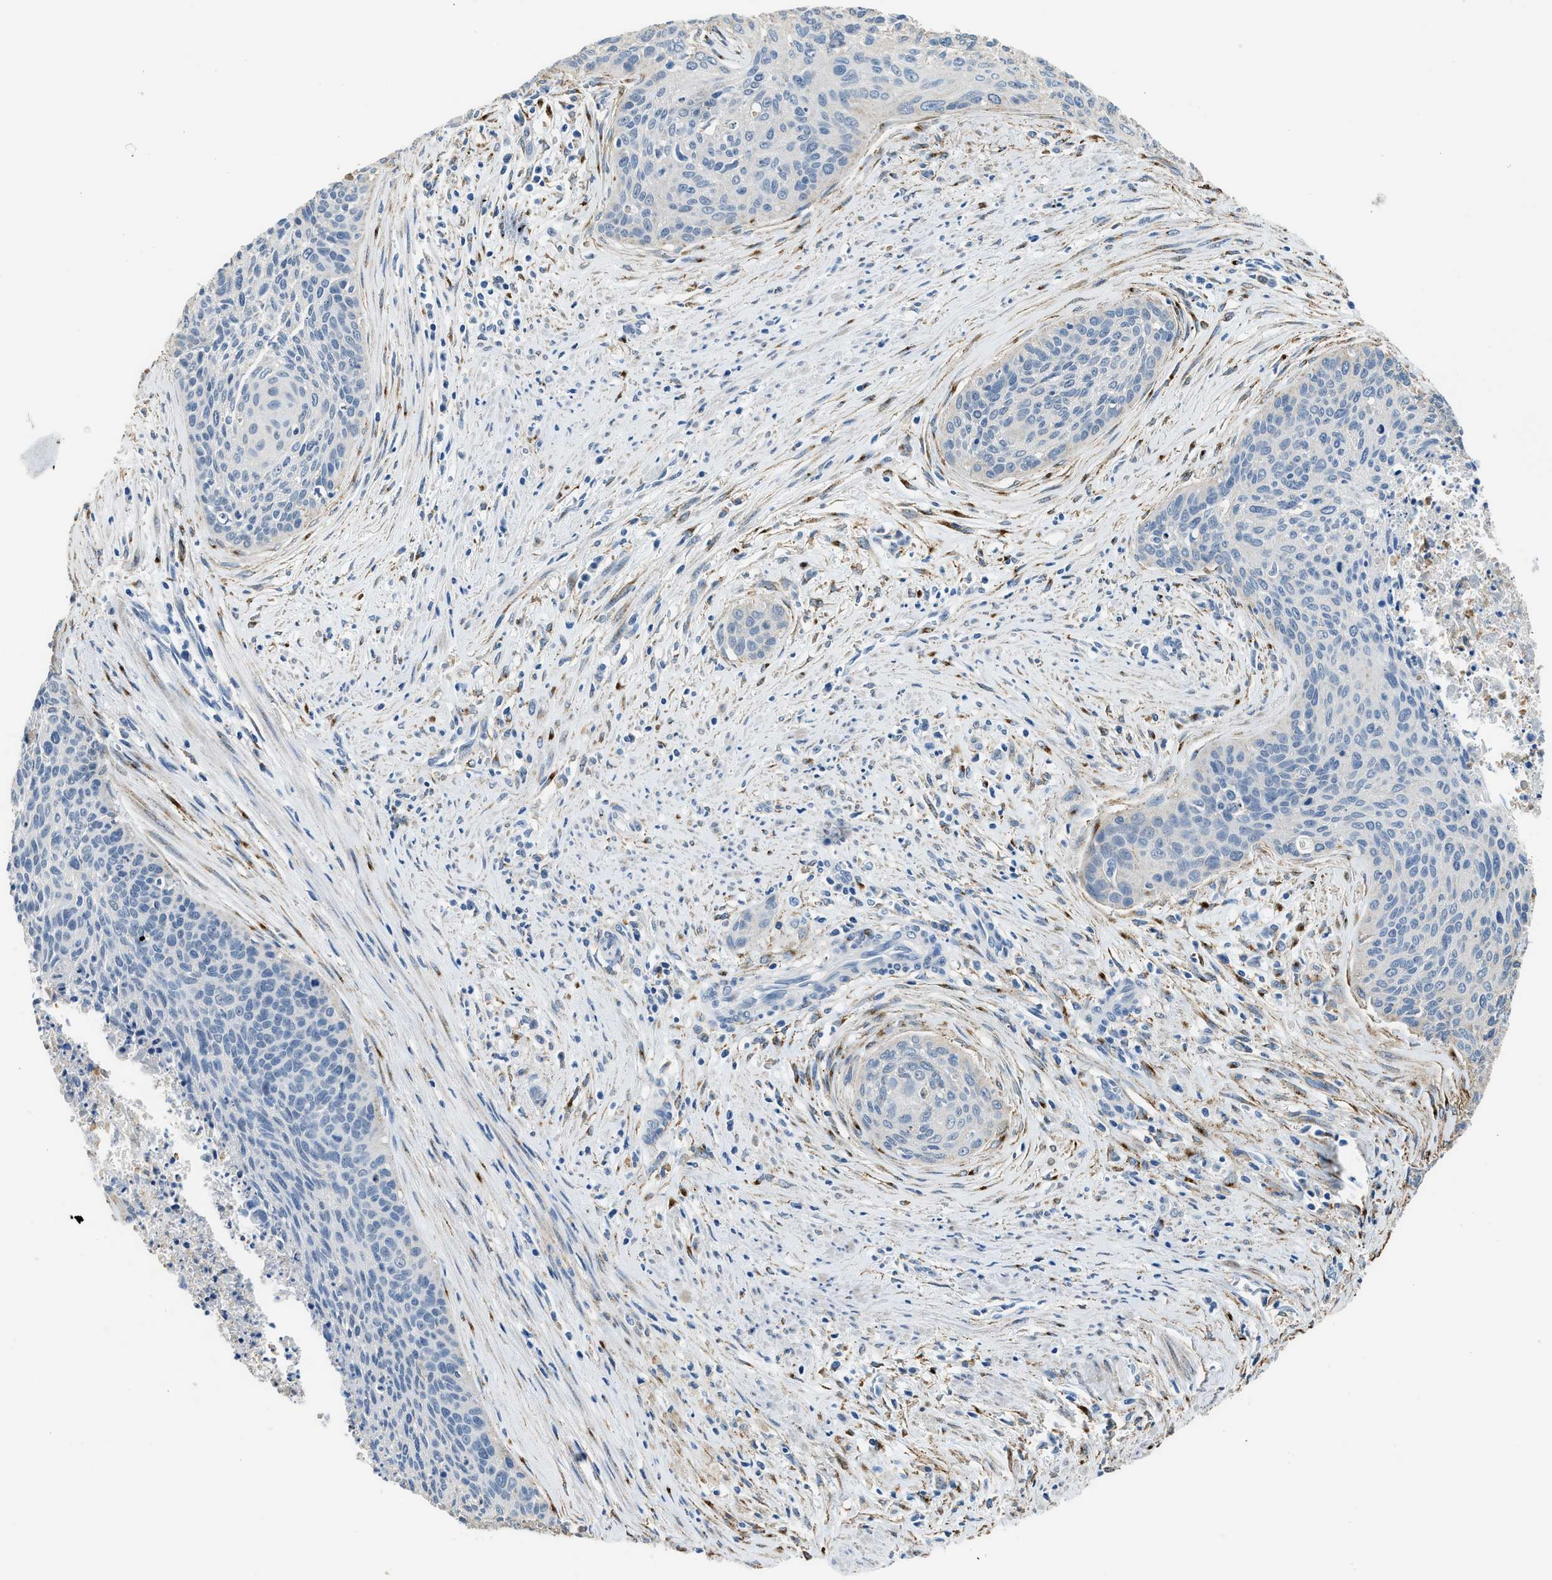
{"staining": {"intensity": "negative", "quantity": "none", "location": "none"}, "tissue": "cervical cancer", "cell_type": "Tumor cells", "image_type": "cancer", "snomed": [{"axis": "morphology", "description": "Squamous cell carcinoma, NOS"}, {"axis": "topography", "description": "Cervix"}], "caption": "Immunohistochemical staining of cervical cancer shows no significant positivity in tumor cells.", "gene": "LRP1", "patient": {"sex": "female", "age": 55}}